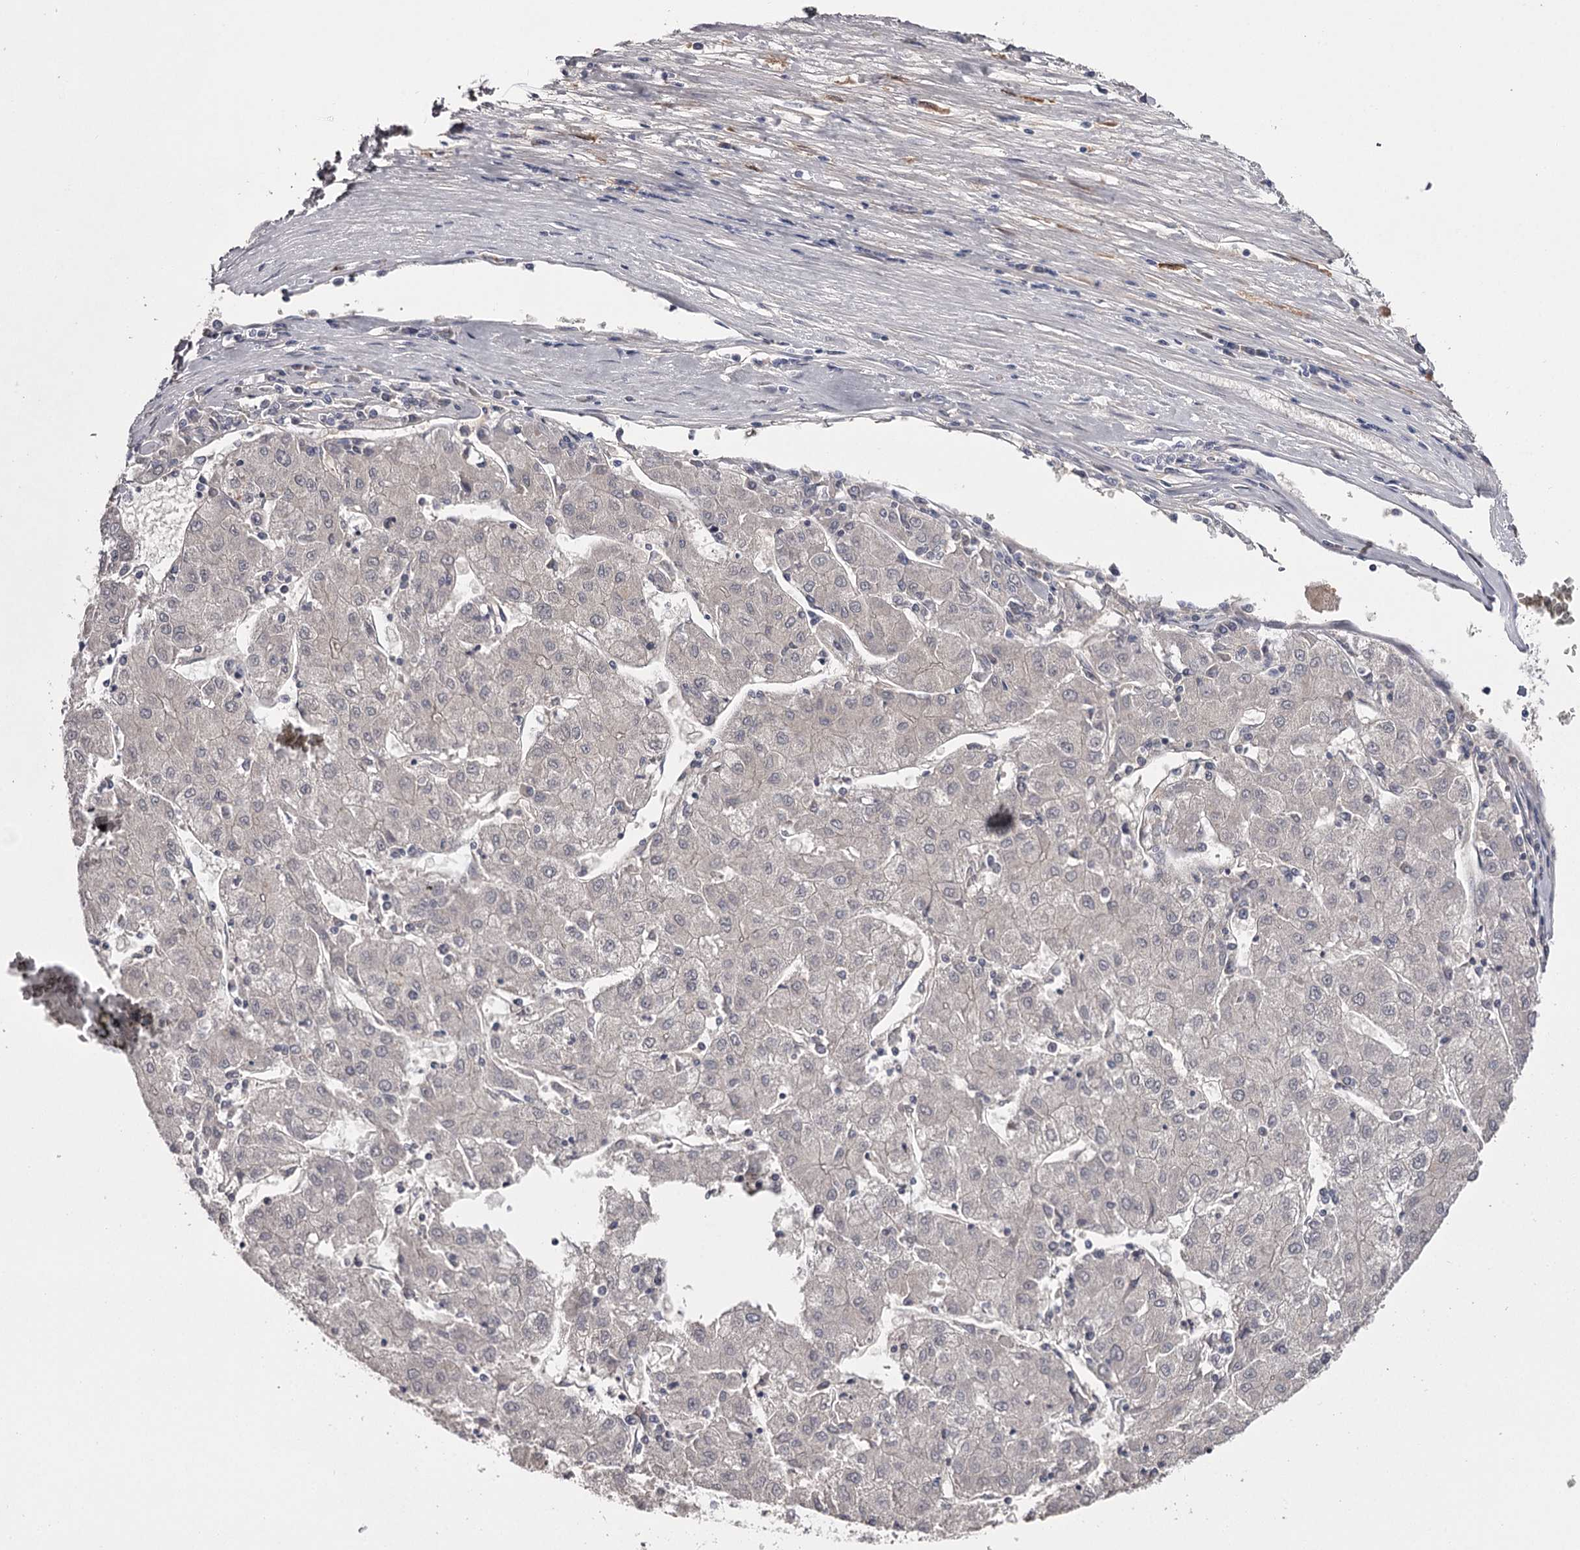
{"staining": {"intensity": "negative", "quantity": "none", "location": "none"}, "tissue": "liver cancer", "cell_type": "Tumor cells", "image_type": "cancer", "snomed": [{"axis": "morphology", "description": "Carcinoma, Hepatocellular, NOS"}, {"axis": "topography", "description": "Liver"}], "caption": "Immunohistochemical staining of human liver hepatocellular carcinoma displays no significant staining in tumor cells.", "gene": "FDXACB1", "patient": {"sex": "male", "age": 72}}